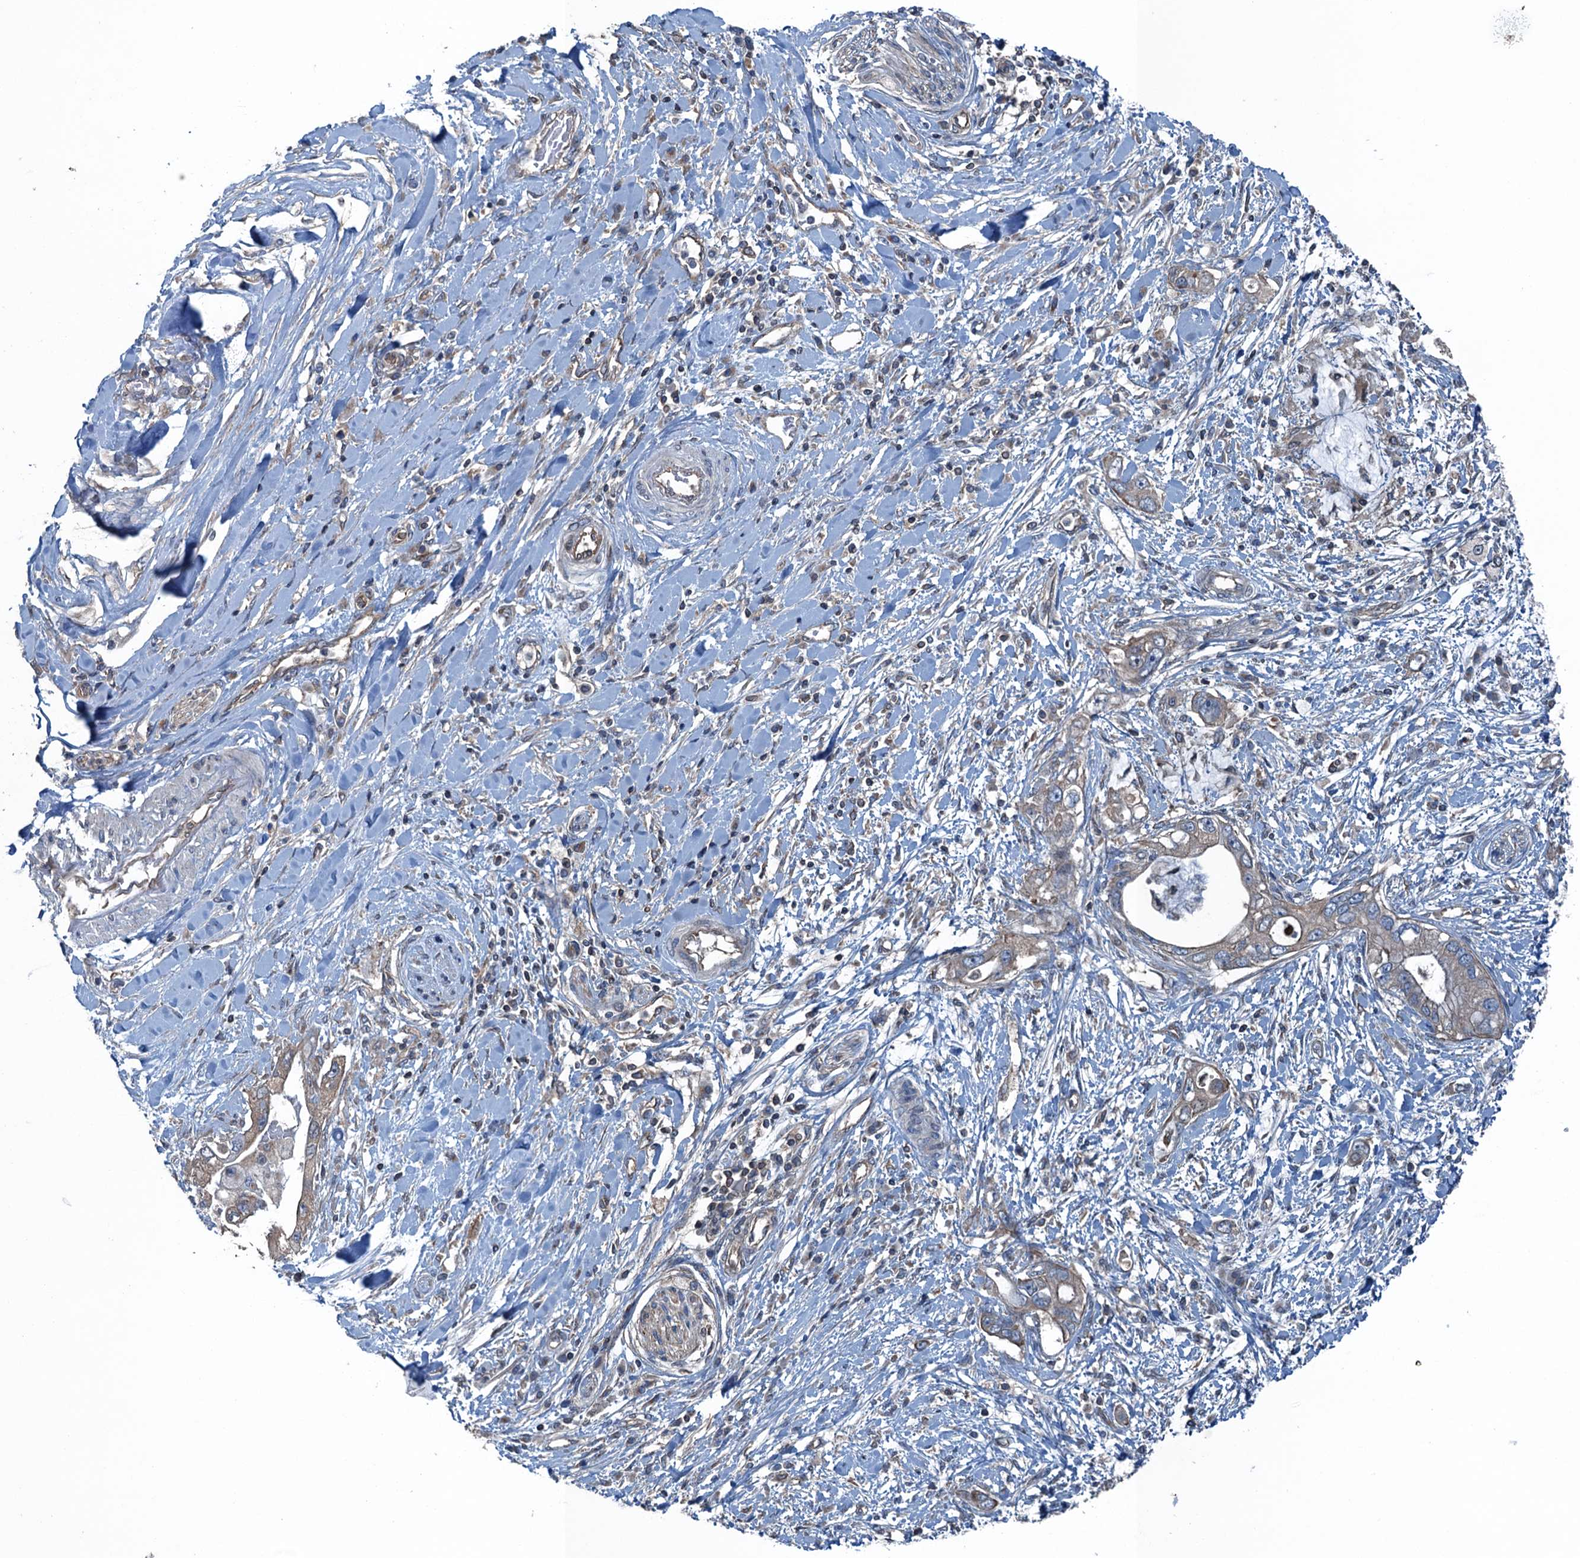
{"staining": {"intensity": "weak", "quantity": ">75%", "location": "cytoplasmic/membranous"}, "tissue": "pancreatic cancer", "cell_type": "Tumor cells", "image_type": "cancer", "snomed": [{"axis": "morphology", "description": "Inflammation, NOS"}, {"axis": "morphology", "description": "Adenocarcinoma, NOS"}, {"axis": "topography", "description": "Pancreas"}], "caption": "Weak cytoplasmic/membranous protein positivity is seen in about >75% of tumor cells in pancreatic cancer (adenocarcinoma).", "gene": "TRAPPC8", "patient": {"sex": "female", "age": 56}}